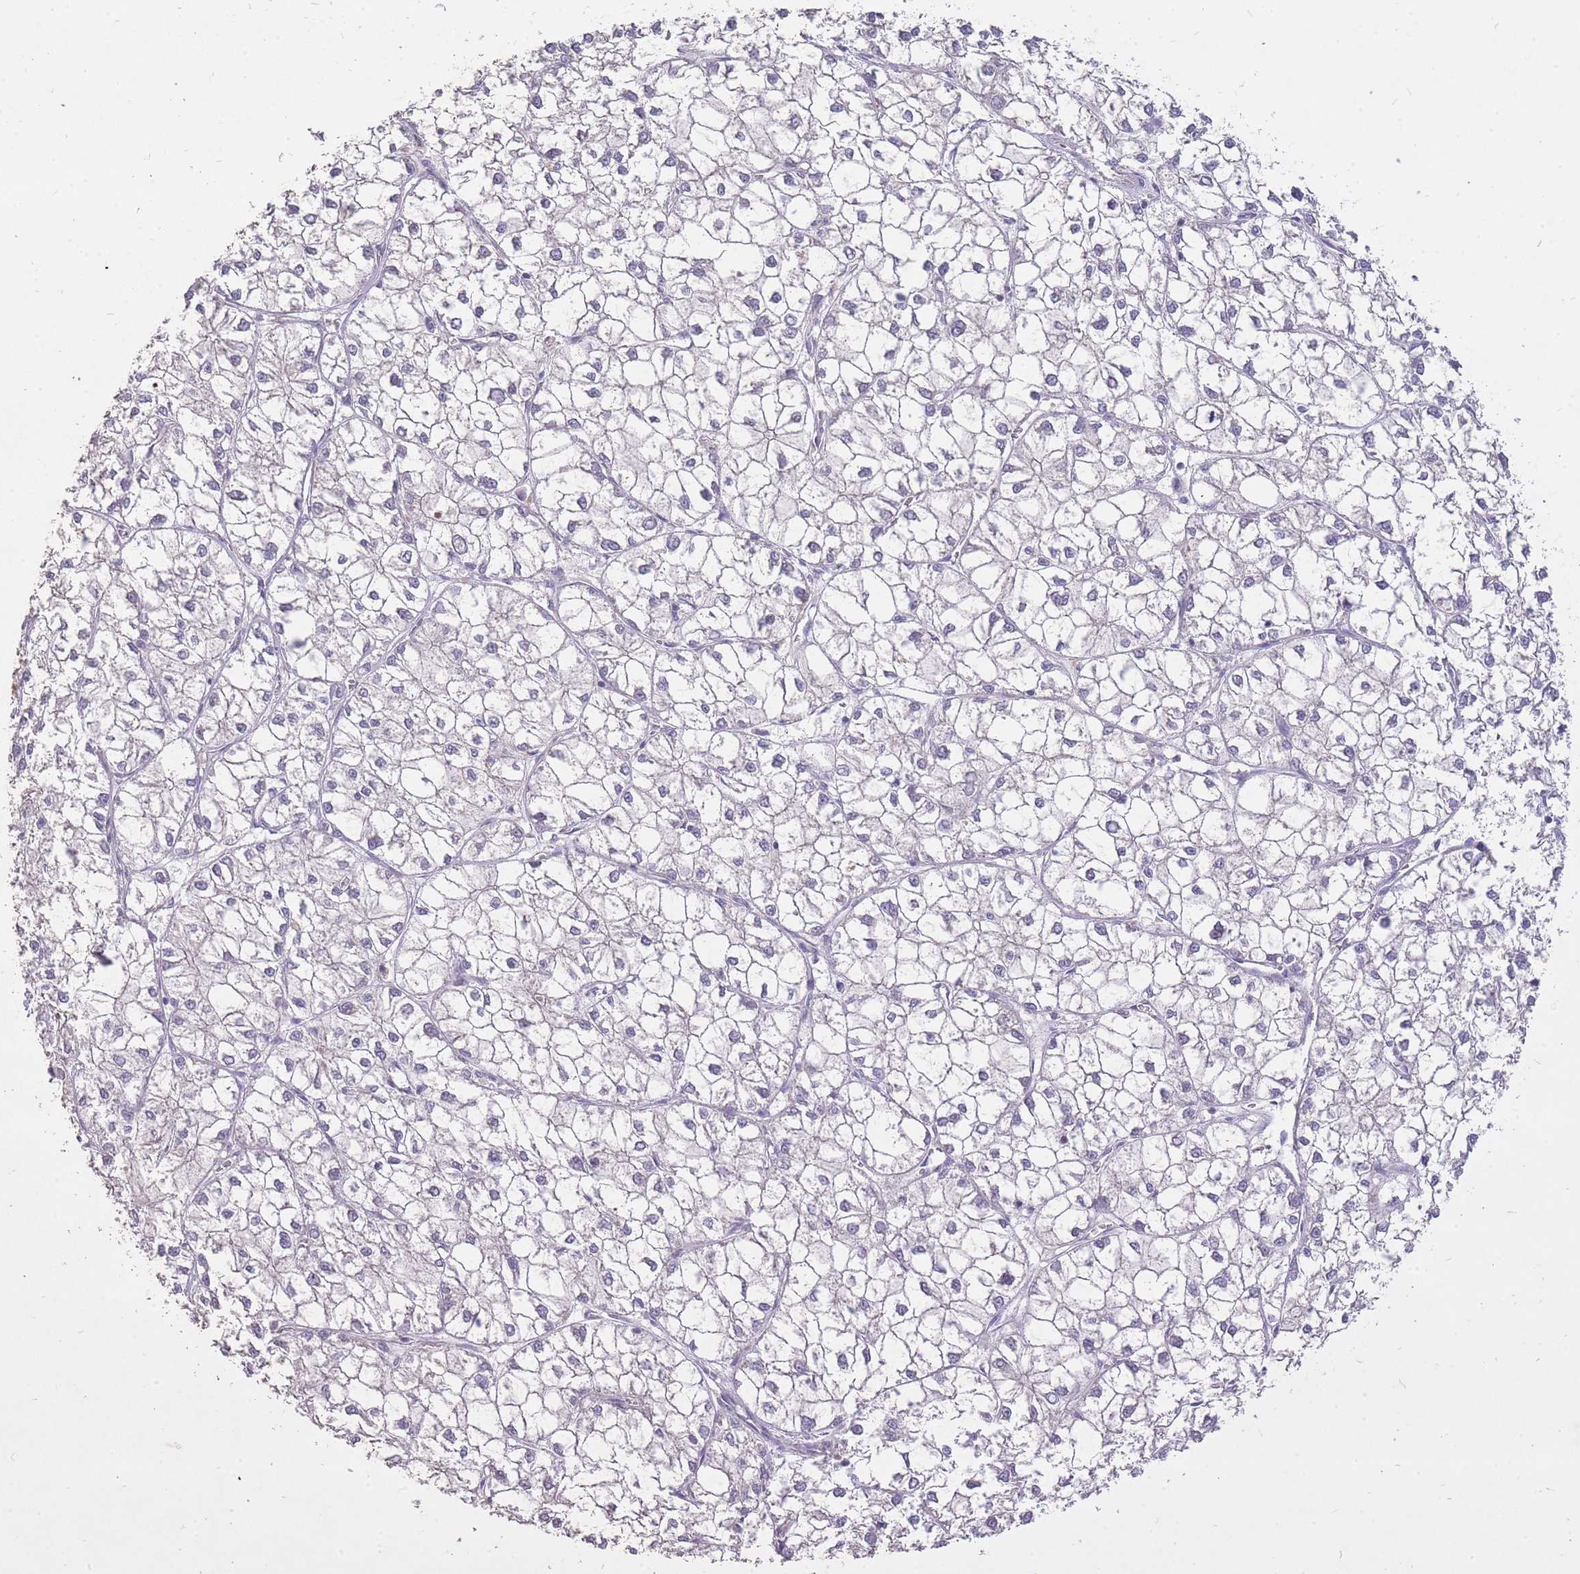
{"staining": {"intensity": "negative", "quantity": "none", "location": "none"}, "tissue": "liver cancer", "cell_type": "Tumor cells", "image_type": "cancer", "snomed": [{"axis": "morphology", "description": "Carcinoma, Hepatocellular, NOS"}, {"axis": "topography", "description": "Liver"}], "caption": "Micrograph shows no protein expression in tumor cells of liver cancer tissue.", "gene": "FRG2C", "patient": {"sex": "female", "age": 43}}